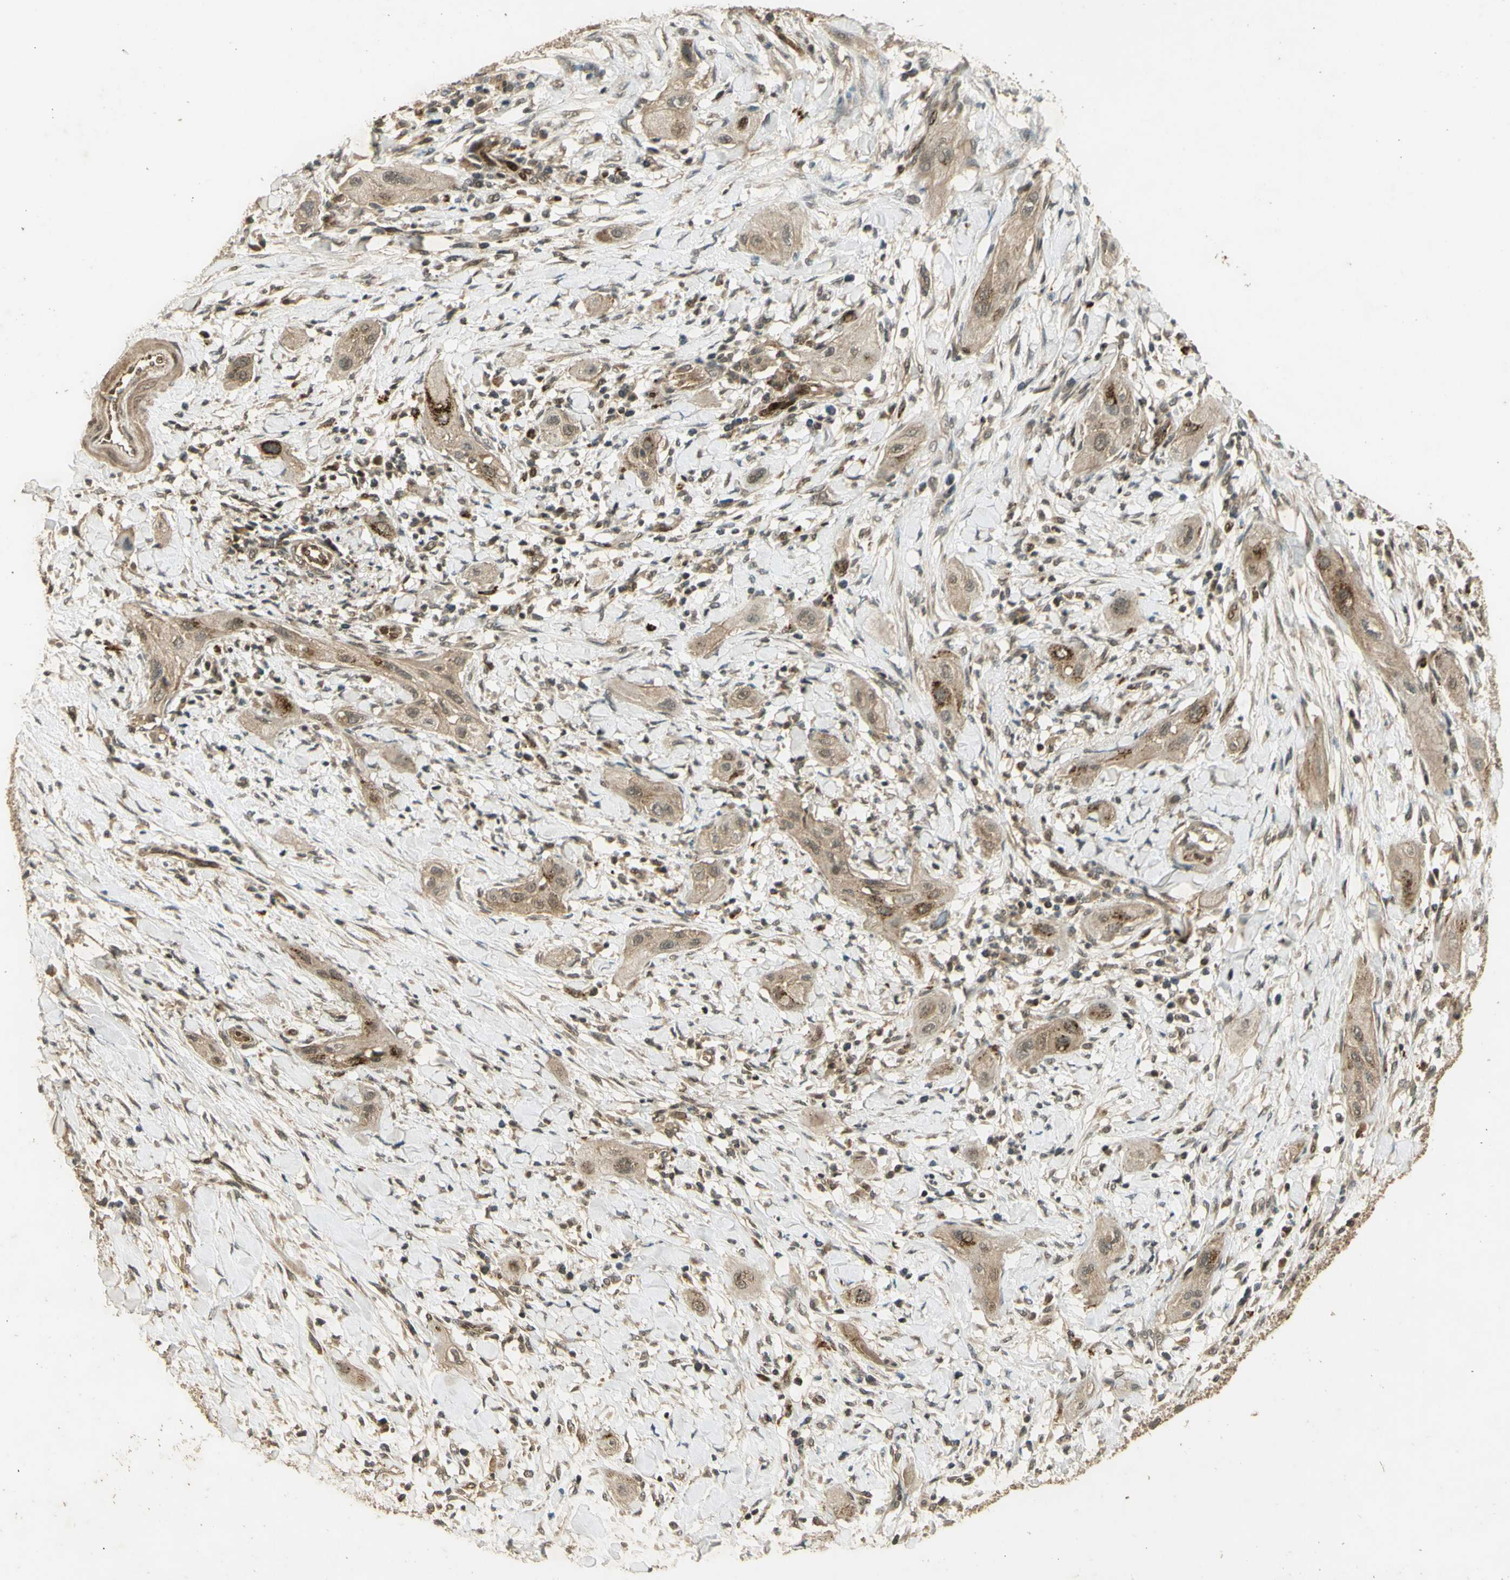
{"staining": {"intensity": "weak", "quantity": ">75%", "location": "cytoplasmic/membranous,nuclear"}, "tissue": "lung cancer", "cell_type": "Tumor cells", "image_type": "cancer", "snomed": [{"axis": "morphology", "description": "Squamous cell carcinoma, NOS"}, {"axis": "topography", "description": "Lung"}], "caption": "About >75% of tumor cells in squamous cell carcinoma (lung) demonstrate weak cytoplasmic/membranous and nuclear protein staining as visualized by brown immunohistochemical staining.", "gene": "GMEB2", "patient": {"sex": "female", "age": 47}}